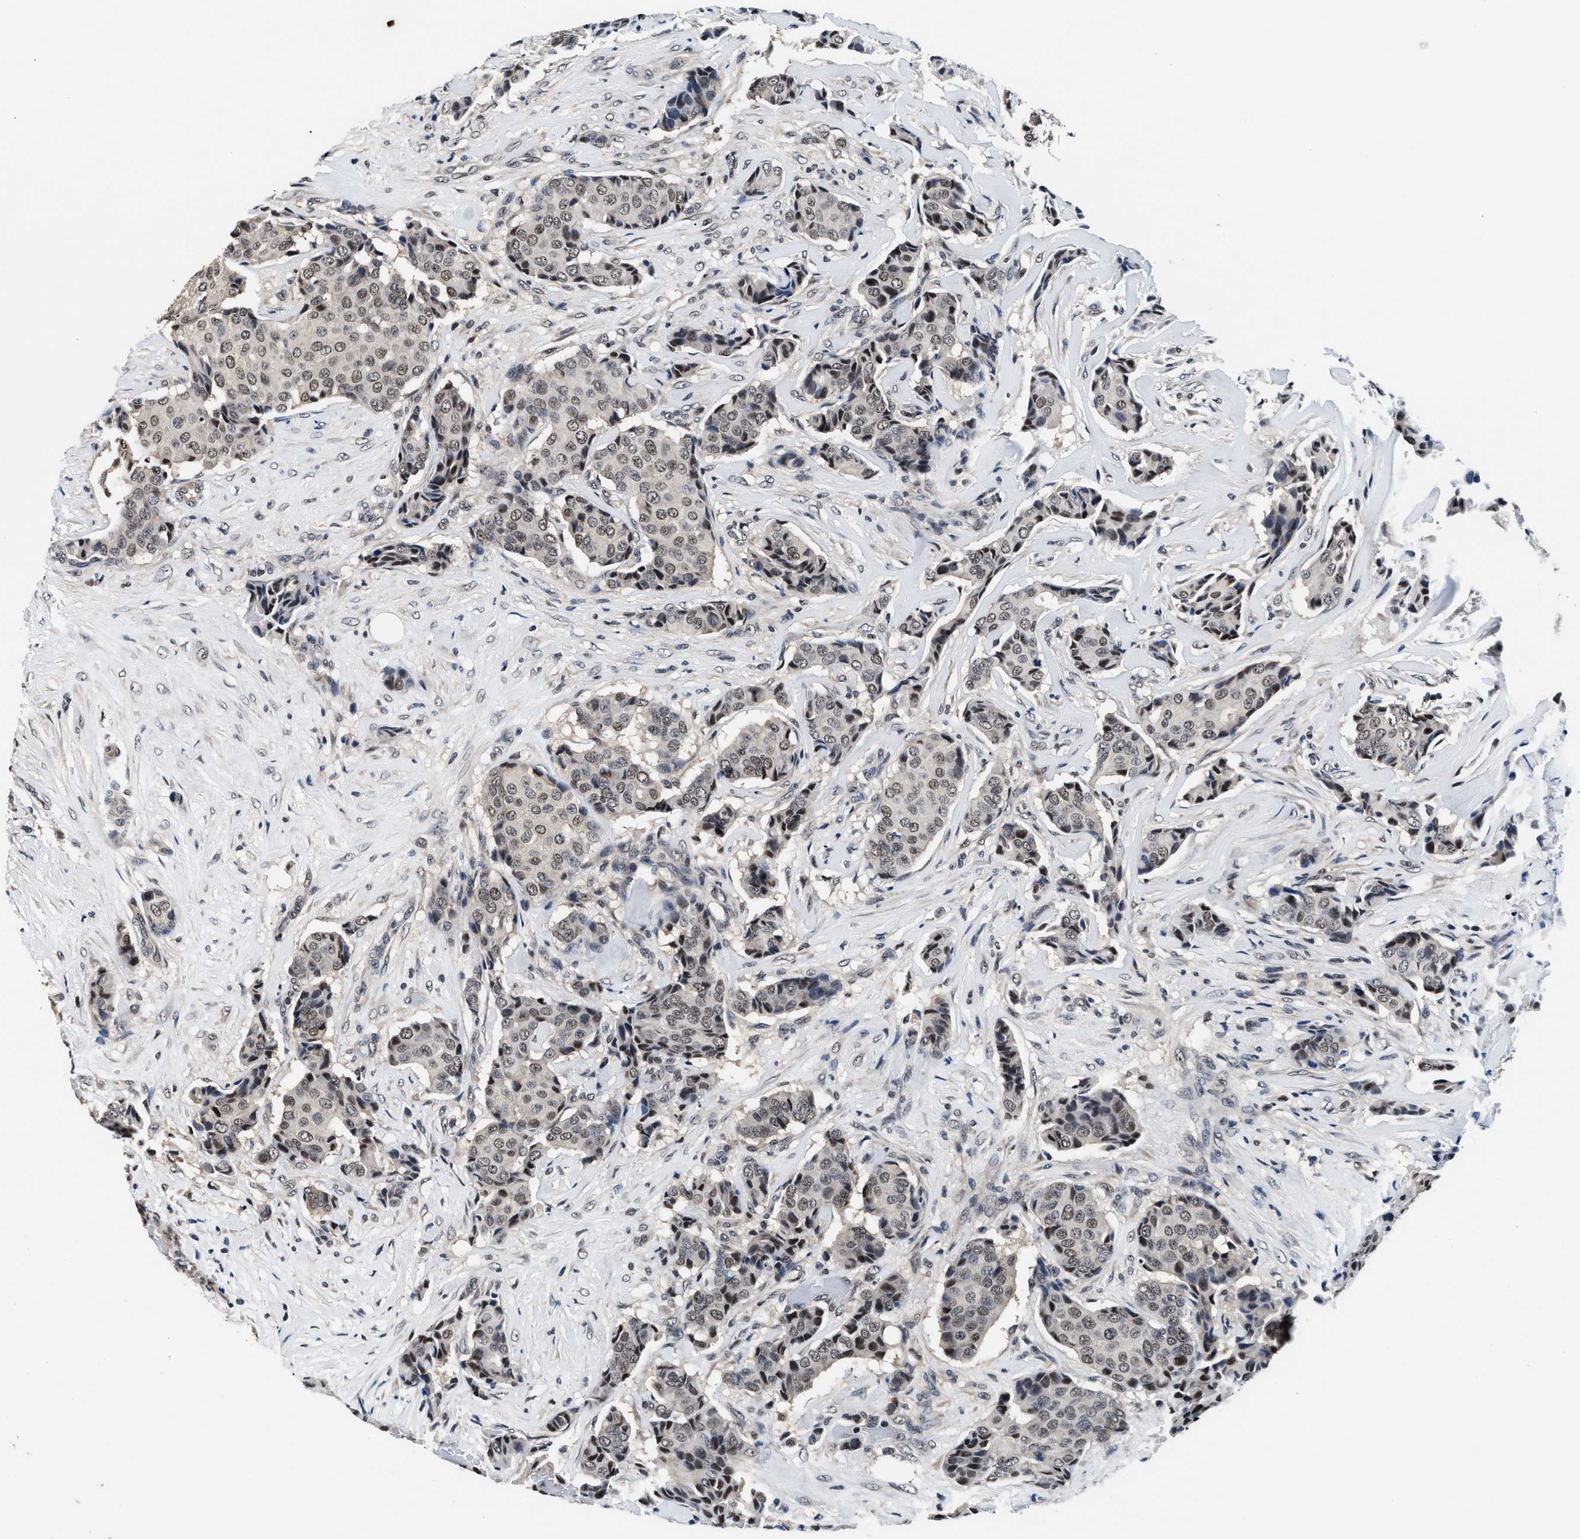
{"staining": {"intensity": "weak", "quantity": ">75%", "location": "nuclear"}, "tissue": "breast cancer", "cell_type": "Tumor cells", "image_type": "cancer", "snomed": [{"axis": "morphology", "description": "Duct carcinoma"}, {"axis": "topography", "description": "Breast"}], "caption": "High-power microscopy captured an immunohistochemistry photomicrograph of breast cancer, revealing weak nuclear staining in approximately >75% of tumor cells.", "gene": "USP16", "patient": {"sex": "female", "age": 75}}